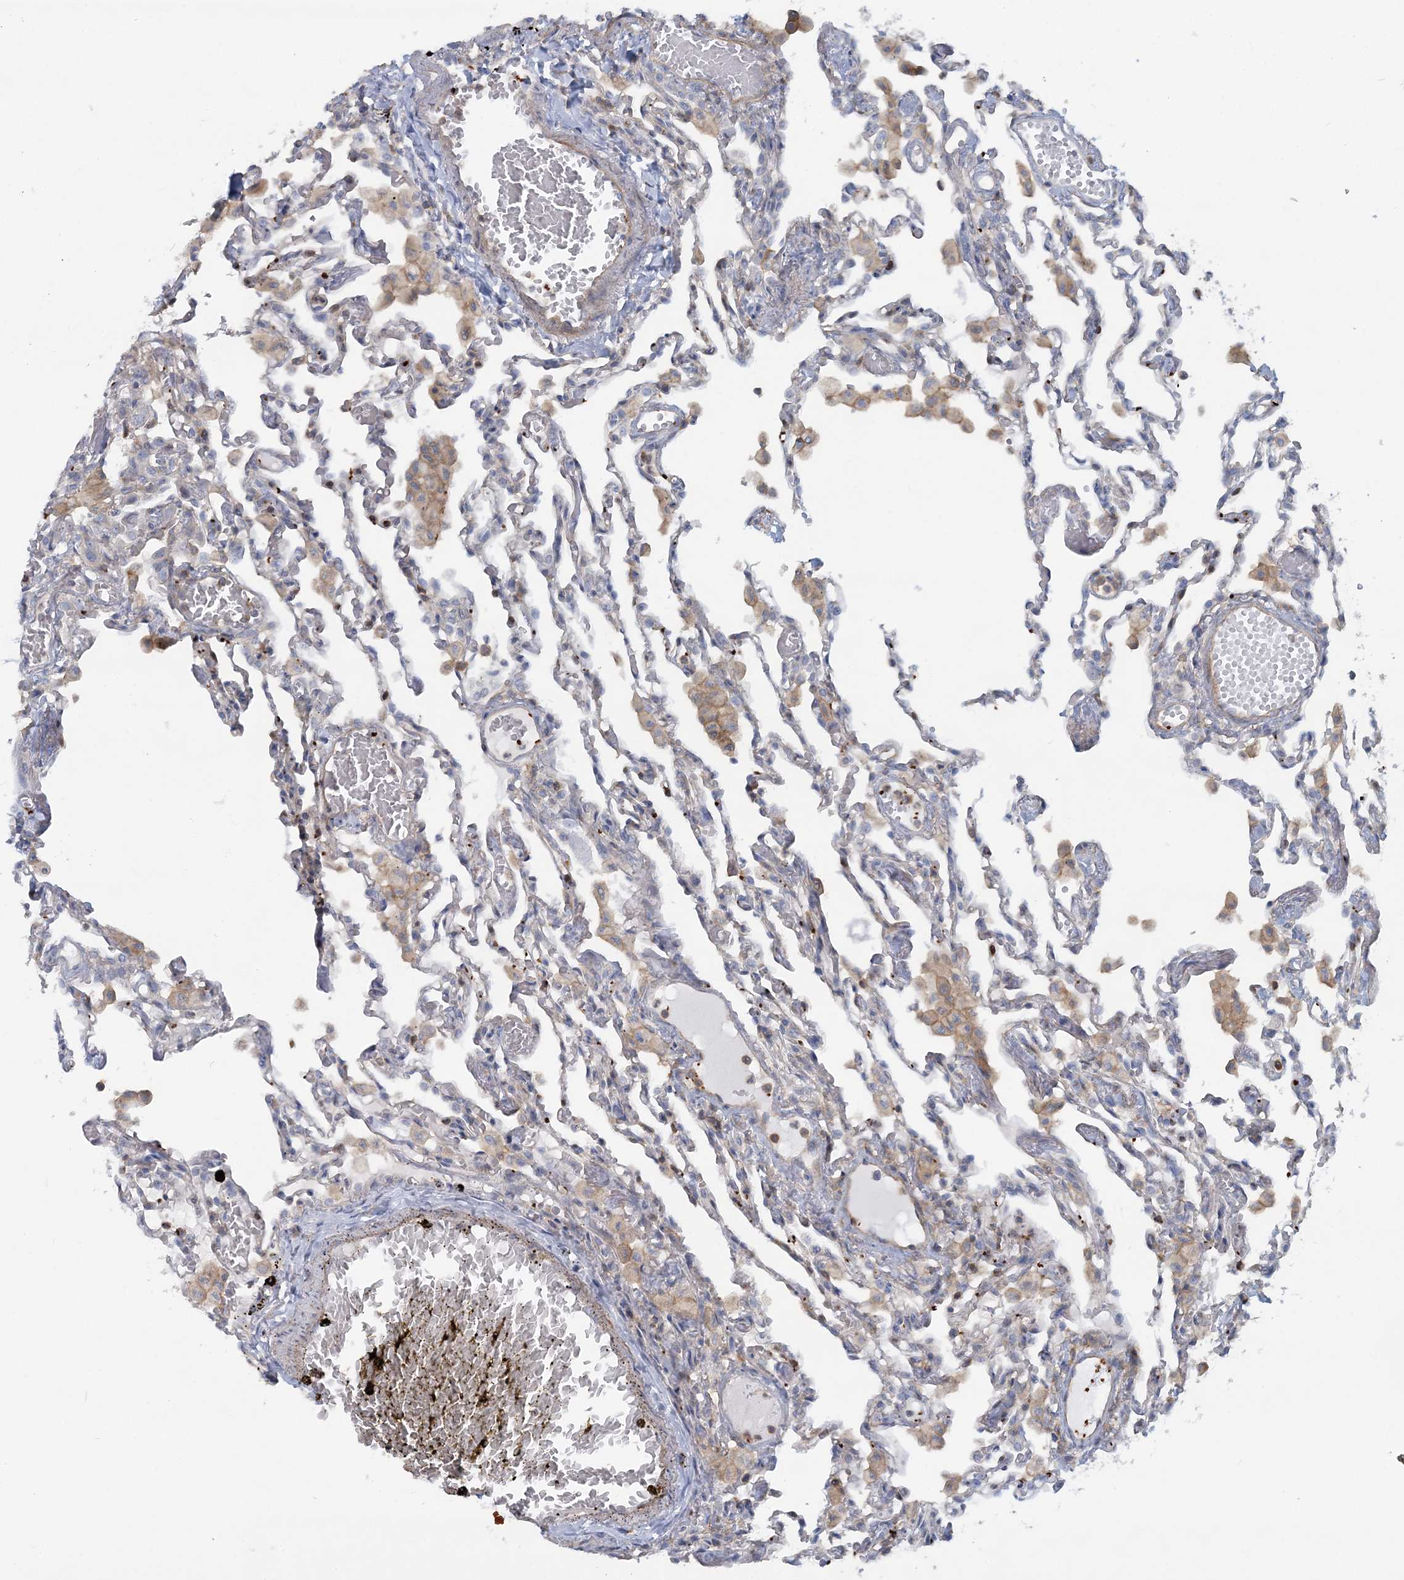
{"staining": {"intensity": "negative", "quantity": "none", "location": "none"}, "tissue": "lung", "cell_type": "Alveolar cells", "image_type": "normal", "snomed": [{"axis": "morphology", "description": "Normal tissue, NOS"}, {"axis": "topography", "description": "Bronchus"}, {"axis": "topography", "description": "Lung"}], "caption": "This is an IHC histopathology image of normal lung. There is no expression in alveolar cells.", "gene": "CUEDC2", "patient": {"sex": "female", "age": 49}}